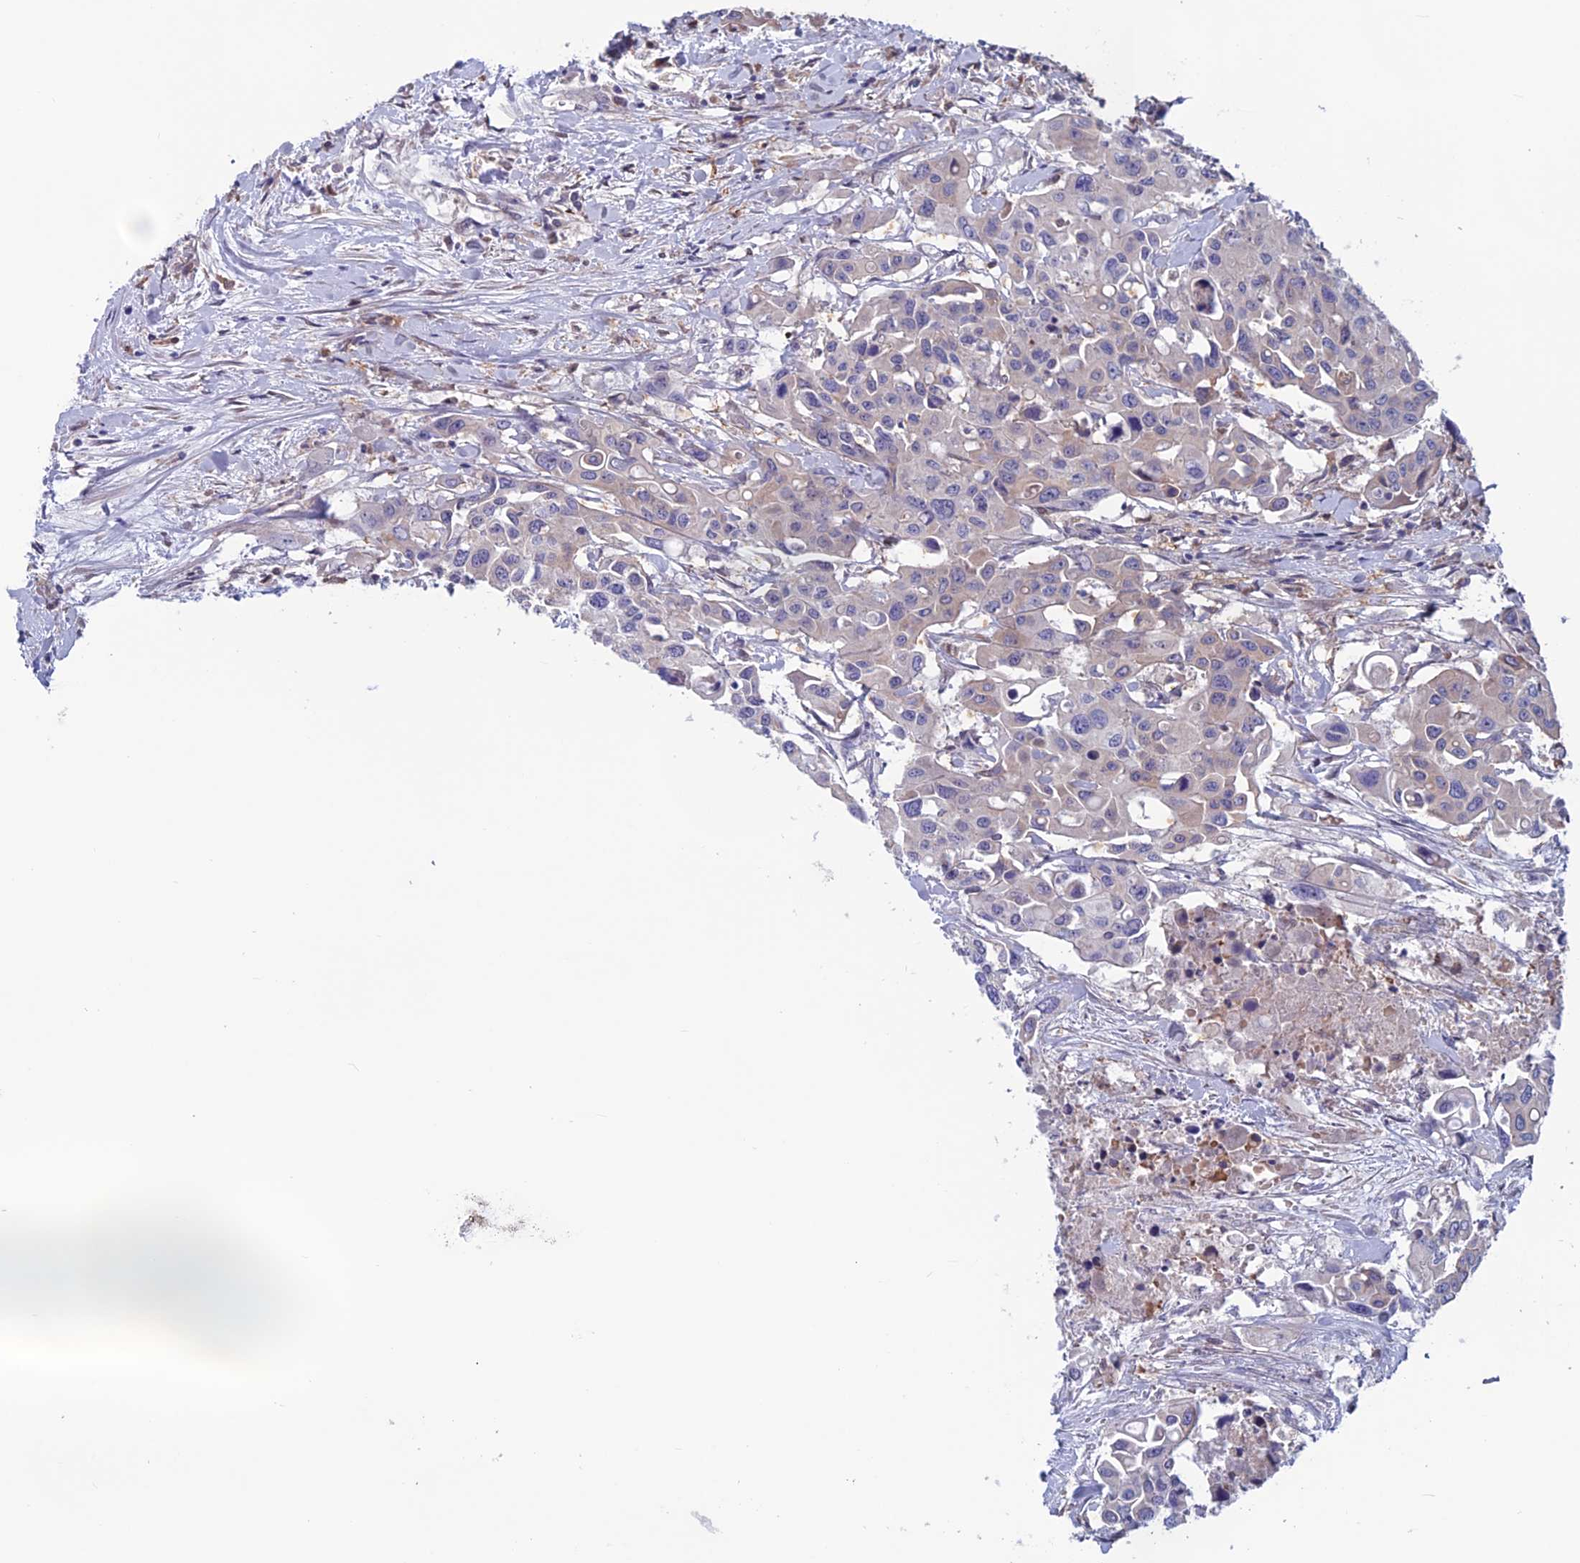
{"staining": {"intensity": "negative", "quantity": "none", "location": "none"}, "tissue": "colorectal cancer", "cell_type": "Tumor cells", "image_type": "cancer", "snomed": [{"axis": "morphology", "description": "Adenocarcinoma, NOS"}, {"axis": "topography", "description": "Colon"}], "caption": "Tumor cells show no significant protein positivity in adenocarcinoma (colorectal).", "gene": "MAST2", "patient": {"sex": "male", "age": 77}}